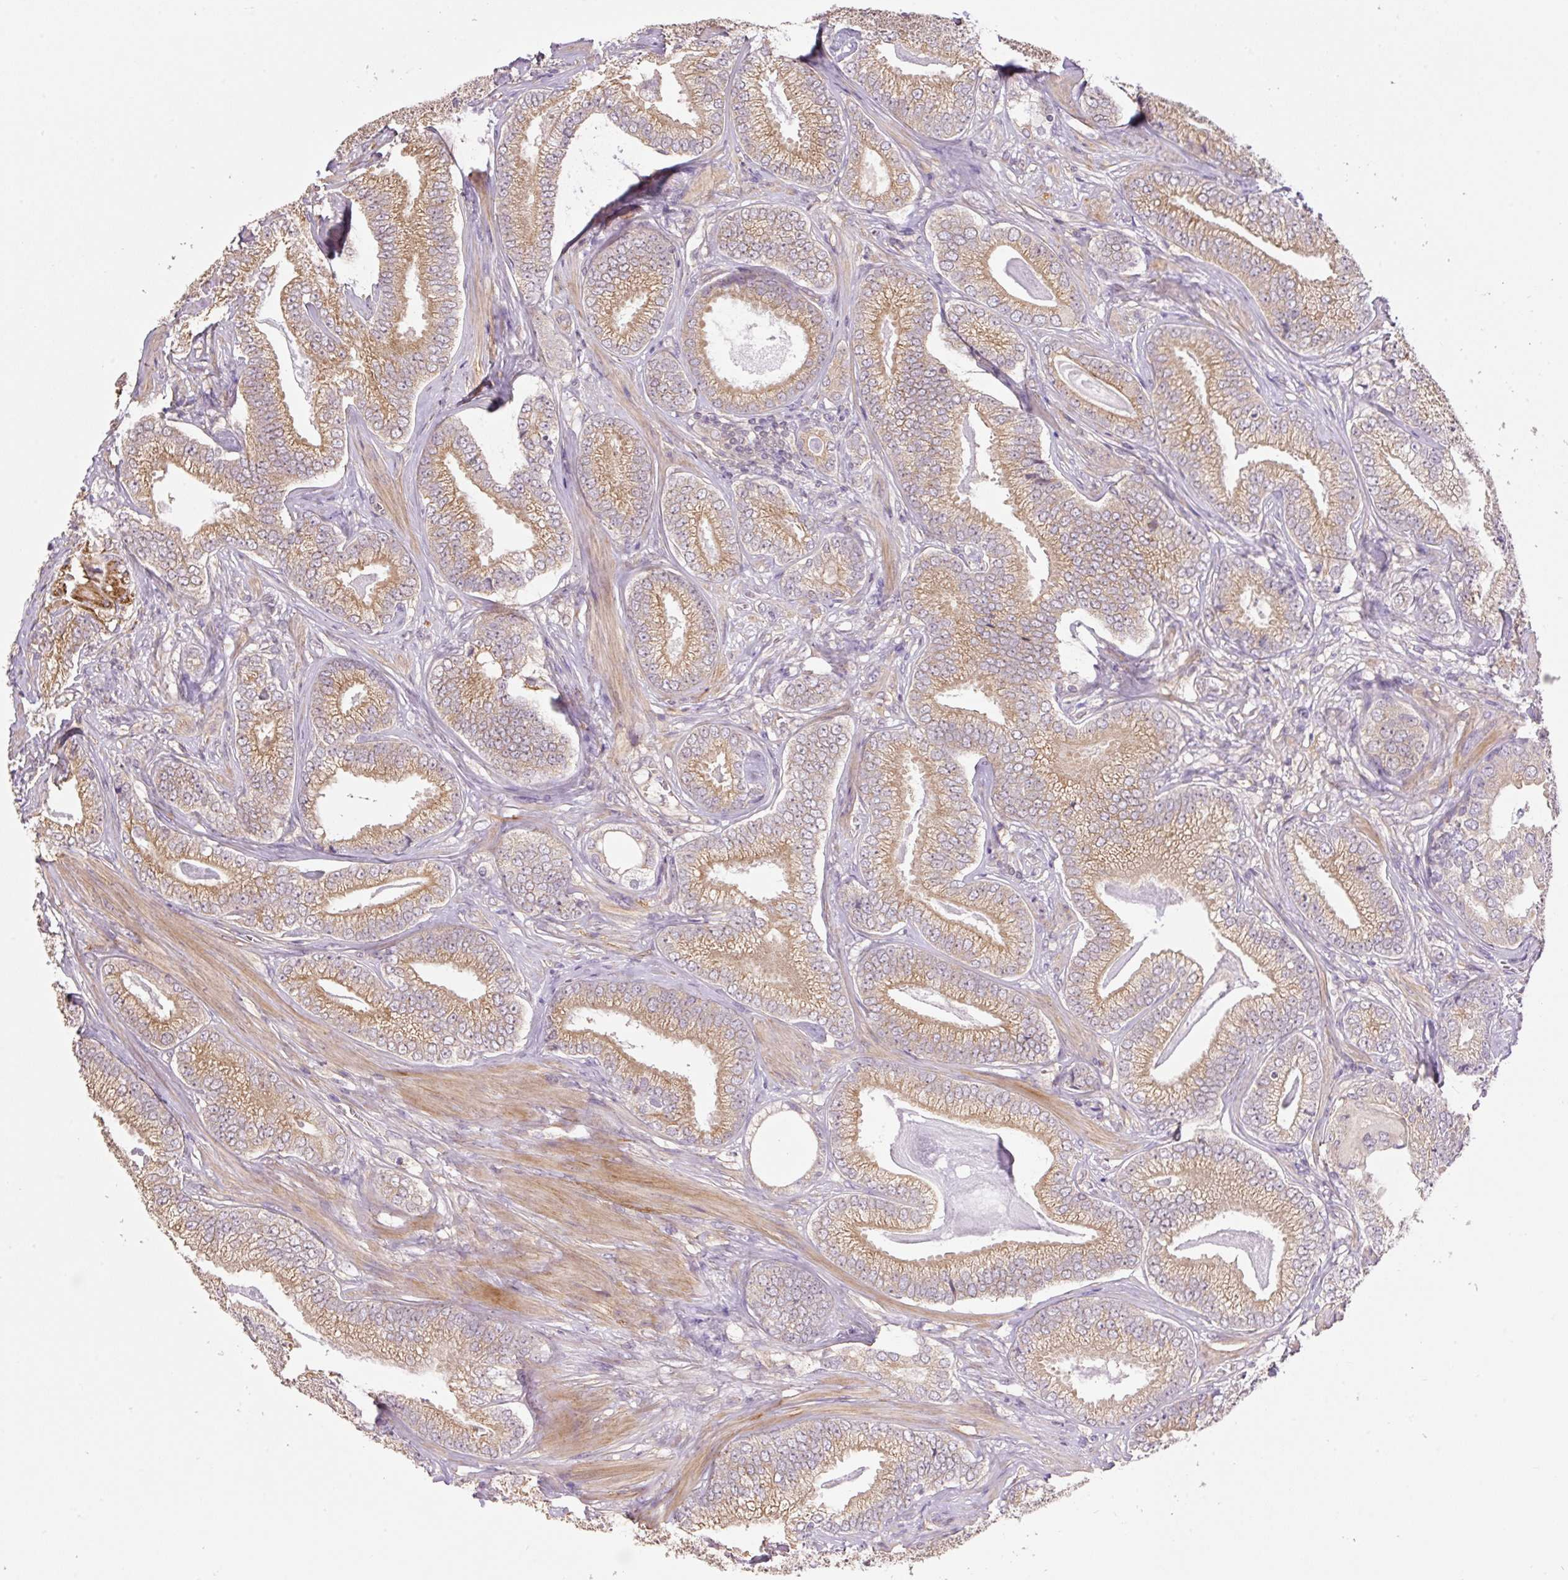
{"staining": {"intensity": "moderate", "quantity": ">75%", "location": "cytoplasmic/membranous"}, "tissue": "prostate cancer", "cell_type": "Tumor cells", "image_type": "cancer", "snomed": [{"axis": "morphology", "description": "Adenocarcinoma, Low grade"}, {"axis": "topography", "description": "Prostate"}], "caption": "This is an image of immunohistochemistry (IHC) staining of prostate cancer (low-grade adenocarcinoma), which shows moderate positivity in the cytoplasmic/membranous of tumor cells.", "gene": "COX8A", "patient": {"sex": "male", "age": 63}}